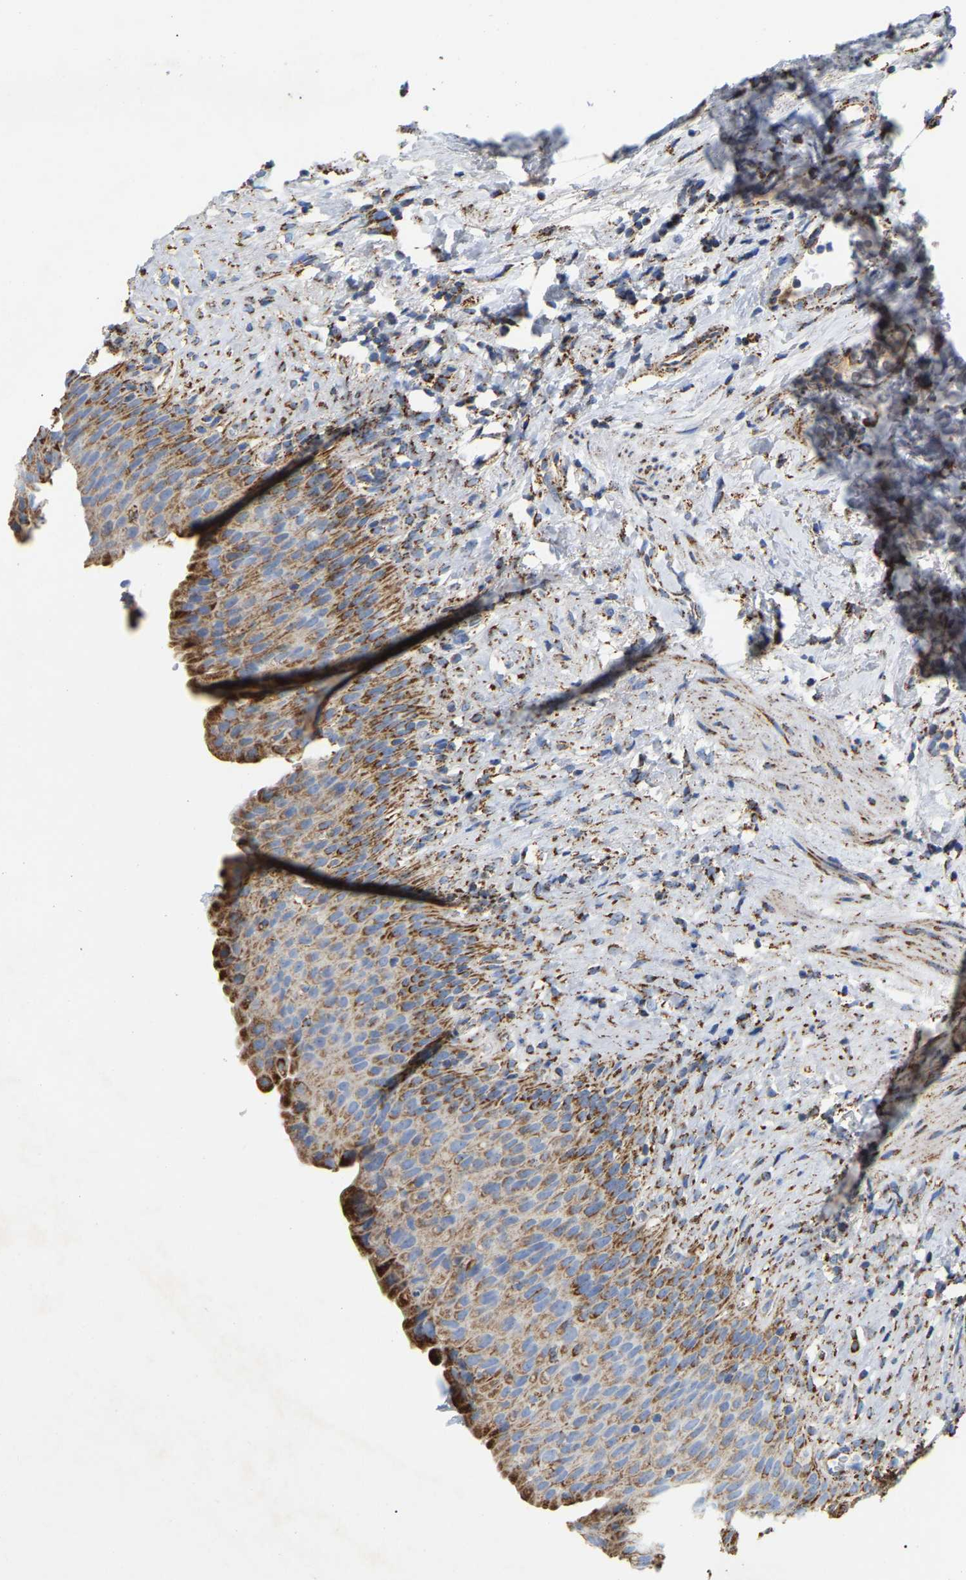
{"staining": {"intensity": "strong", "quantity": ">75%", "location": "cytoplasmic/membranous"}, "tissue": "urinary bladder", "cell_type": "Urothelial cells", "image_type": "normal", "snomed": [{"axis": "morphology", "description": "Normal tissue, NOS"}, {"axis": "topography", "description": "Urinary bladder"}], "caption": "Immunohistochemistry (IHC) (DAB (3,3'-diaminobenzidine)) staining of benign human urinary bladder exhibits strong cytoplasmic/membranous protein staining in about >75% of urothelial cells.", "gene": "HIBADH", "patient": {"sex": "female", "age": 79}}